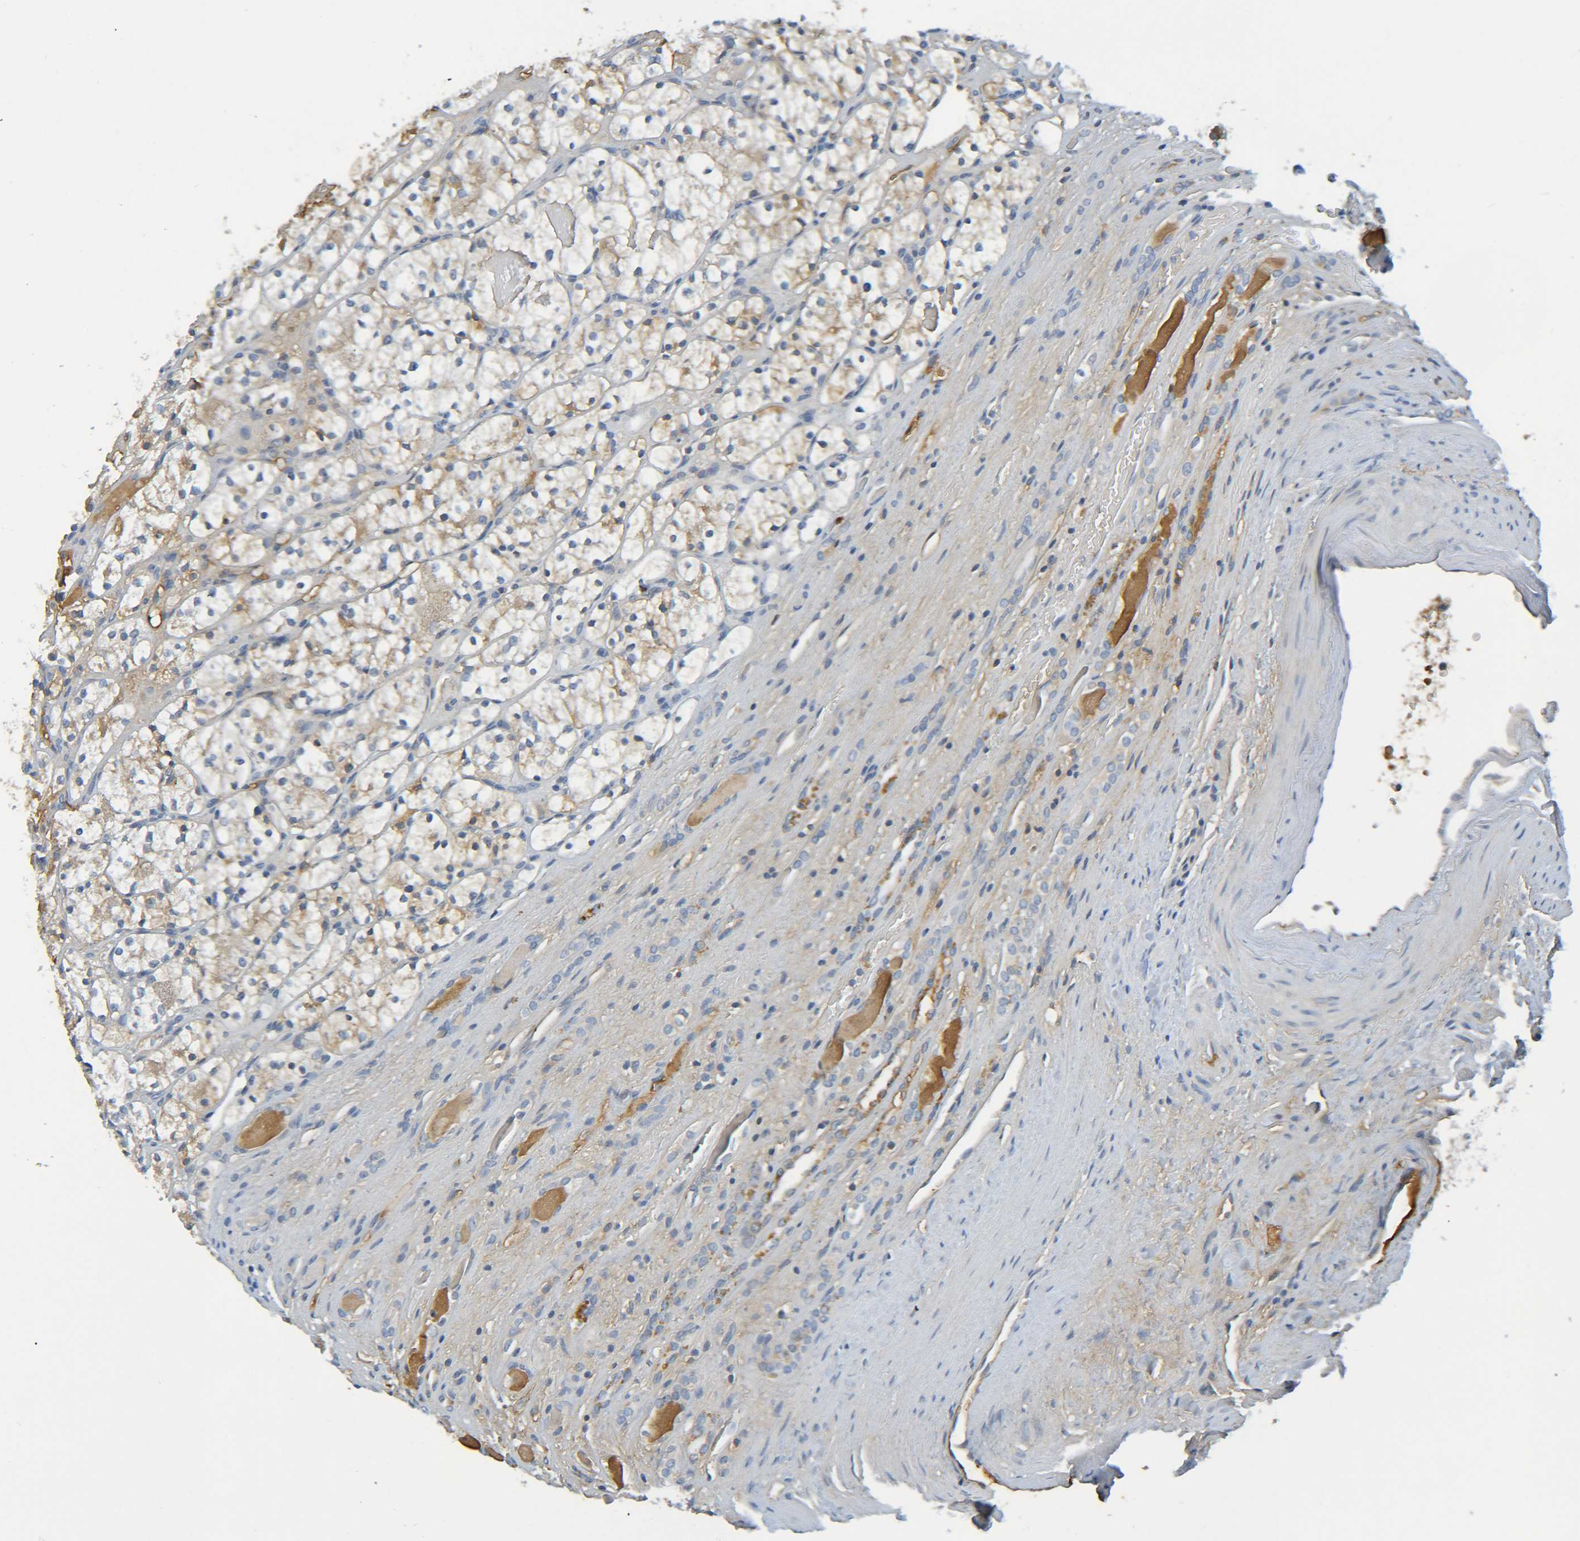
{"staining": {"intensity": "moderate", "quantity": ">75%", "location": "cytoplasmic/membranous"}, "tissue": "renal cancer", "cell_type": "Tumor cells", "image_type": "cancer", "snomed": [{"axis": "morphology", "description": "Adenocarcinoma, NOS"}, {"axis": "topography", "description": "Kidney"}], "caption": "A high-resolution photomicrograph shows immunohistochemistry staining of renal adenocarcinoma, which displays moderate cytoplasmic/membranous positivity in about >75% of tumor cells.", "gene": "C1QA", "patient": {"sex": "female", "age": 60}}